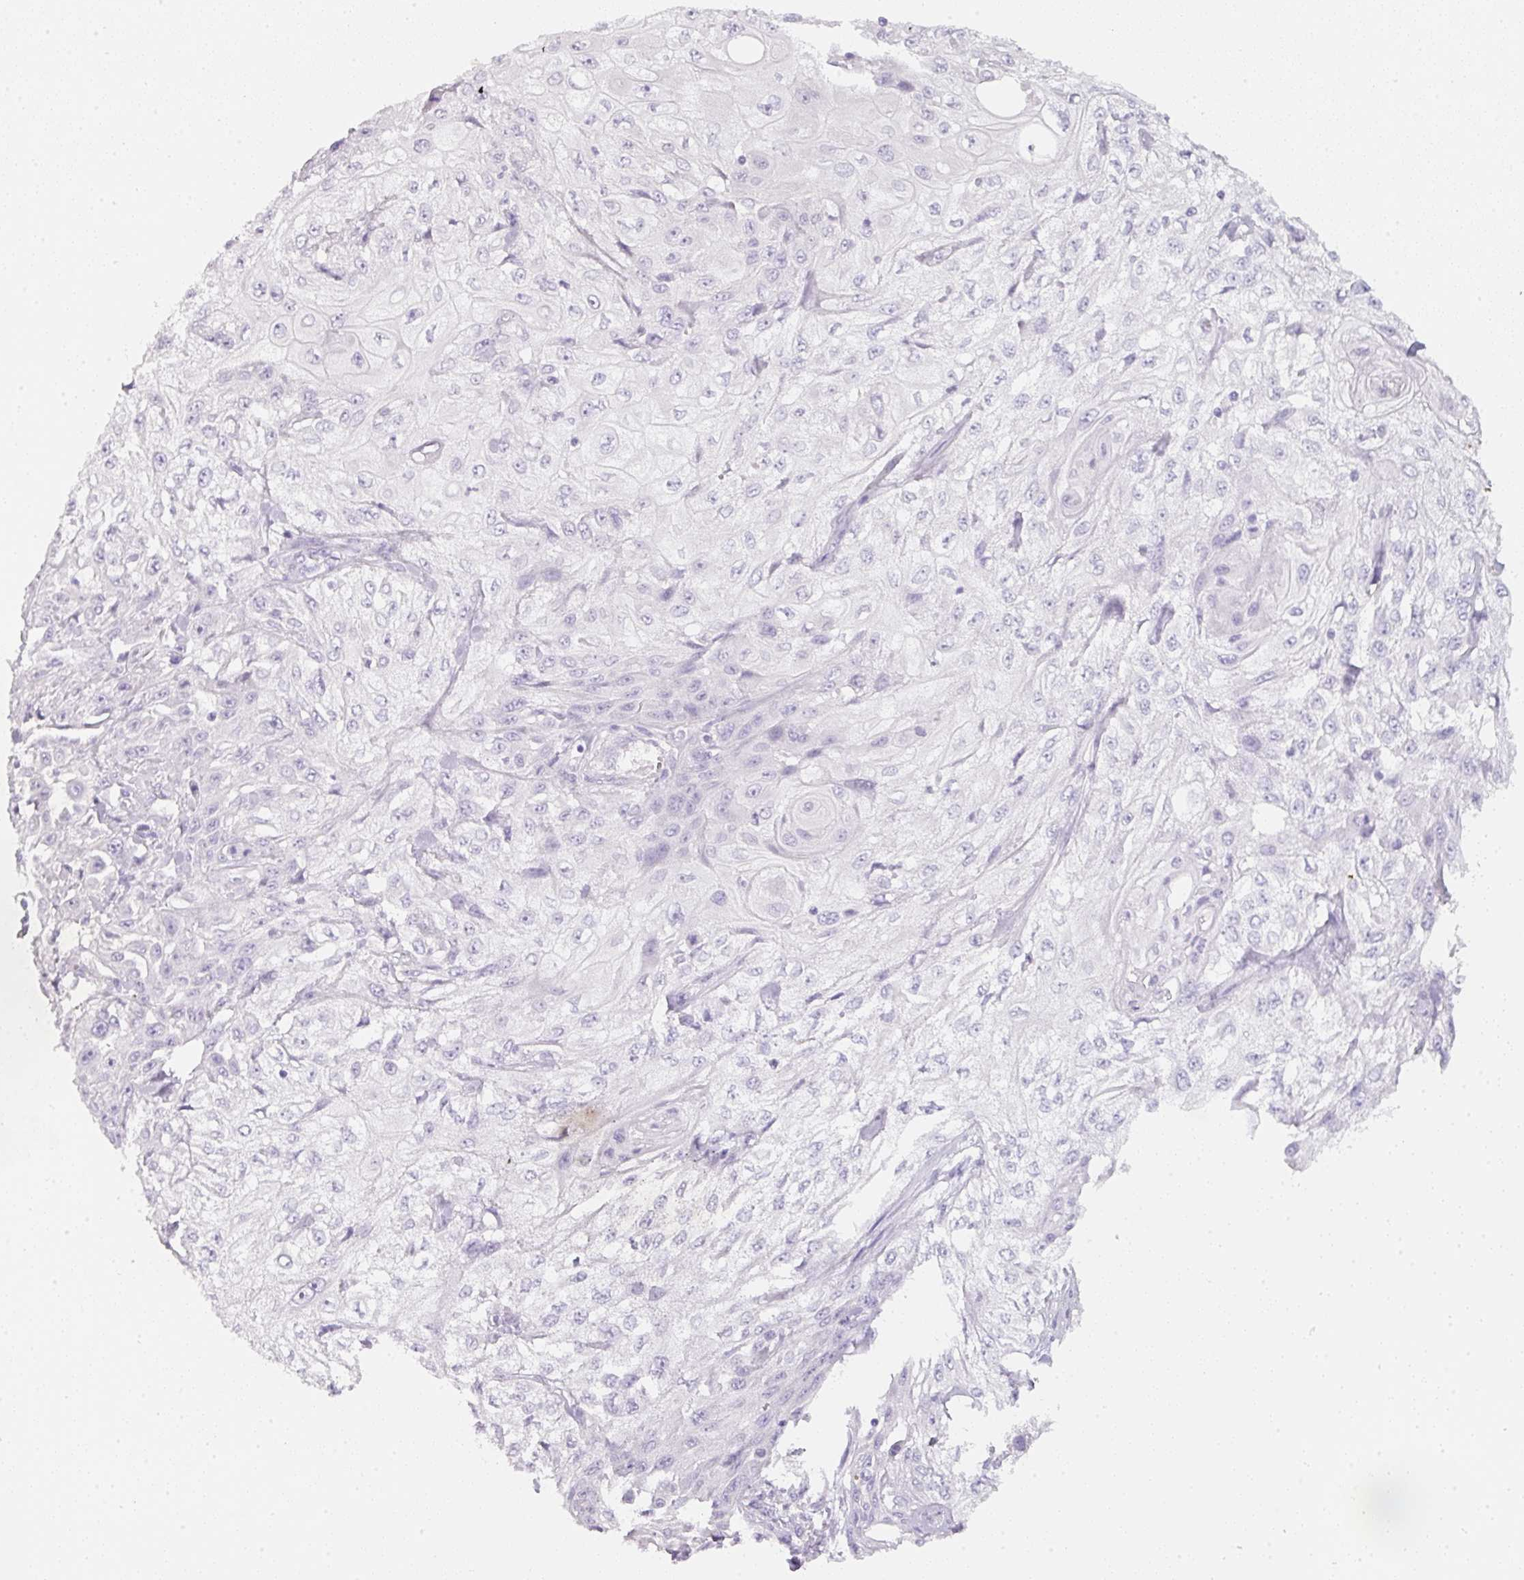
{"staining": {"intensity": "negative", "quantity": "none", "location": "none"}, "tissue": "skin cancer", "cell_type": "Tumor cells", "image_type": "cancer", "snomed": [{"axis": "morphology", "description": "Squamous cell carcinoma, NOS"}, {"axis": "morphology", "description": "Squamous cell carcinoma, metastatic, NOS"}, {"axis": "topography", "description": "Skin"}, {"axis": "topography", "description": "Lymph node"}], "caption": "DAB immunohistochemical staining of human skin cancer (metastatic squamous cell carcinoma) exhibits no significant positivity in tumor cells.", "gene": "SLC2A2", "patient": {"sex": "male", "age": 75}}